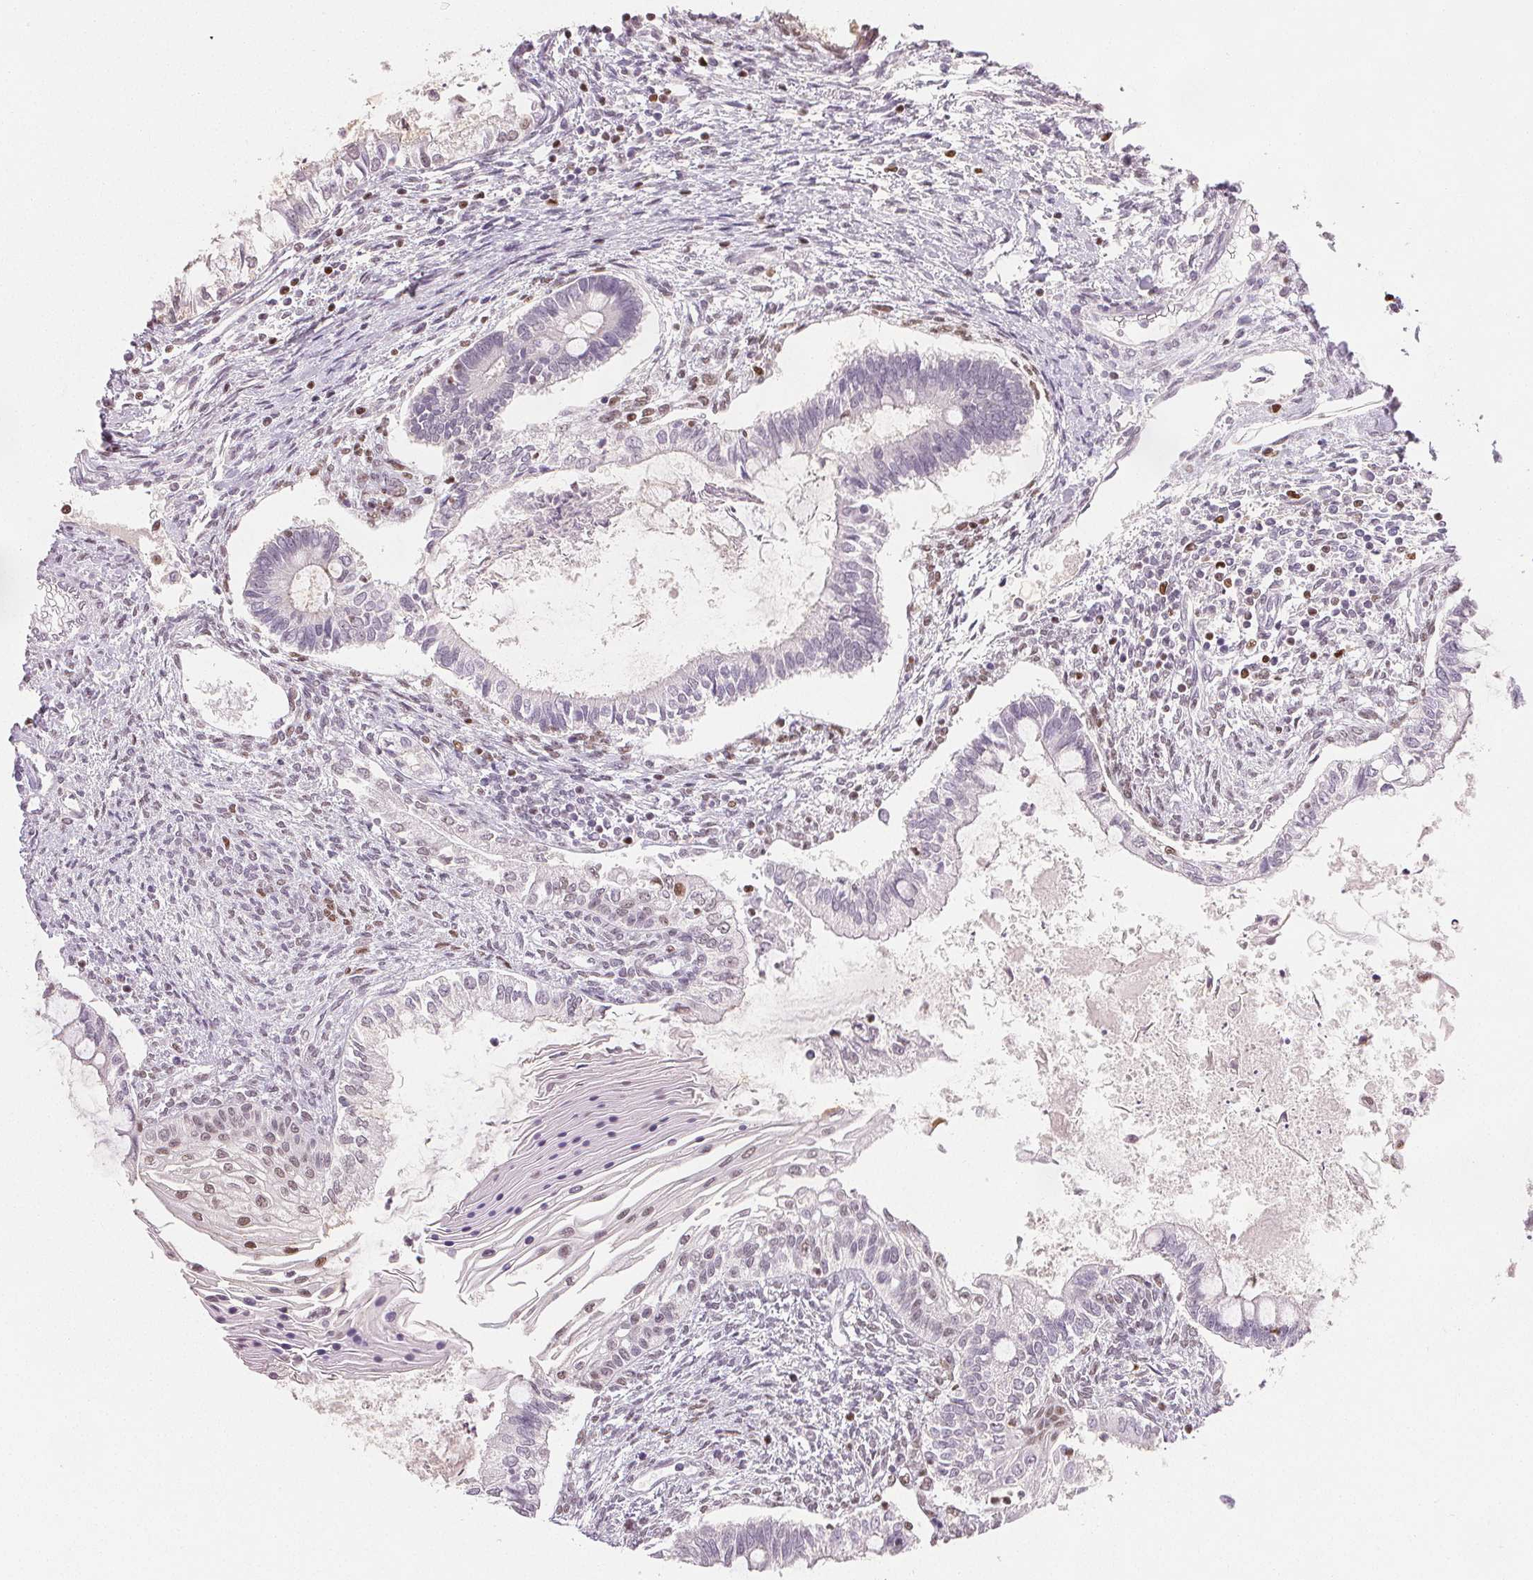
{"staining": {"intensity": "moderate", "quantity": "<25%", "location": "cytoplasmic/membranous"}, "tissue": "testis cancer", "cell_type": "Tumor cells", "image_type": "cancer", "snomed": [{"axis": "morphology", "description": "Carcinoma, Embryonal, NOS"}, {"axis": "topography", "description": "Testis"}], "caption": "Approximately <25% of tumor cells in human embryonal carcinoma (testis) demonstrate moderate cytoplasmic/membranous protein expression as visualized by brown immunohistochemical staining.", "gene": "RUNX2", "patient": {"sex": "male", "age": 37}}